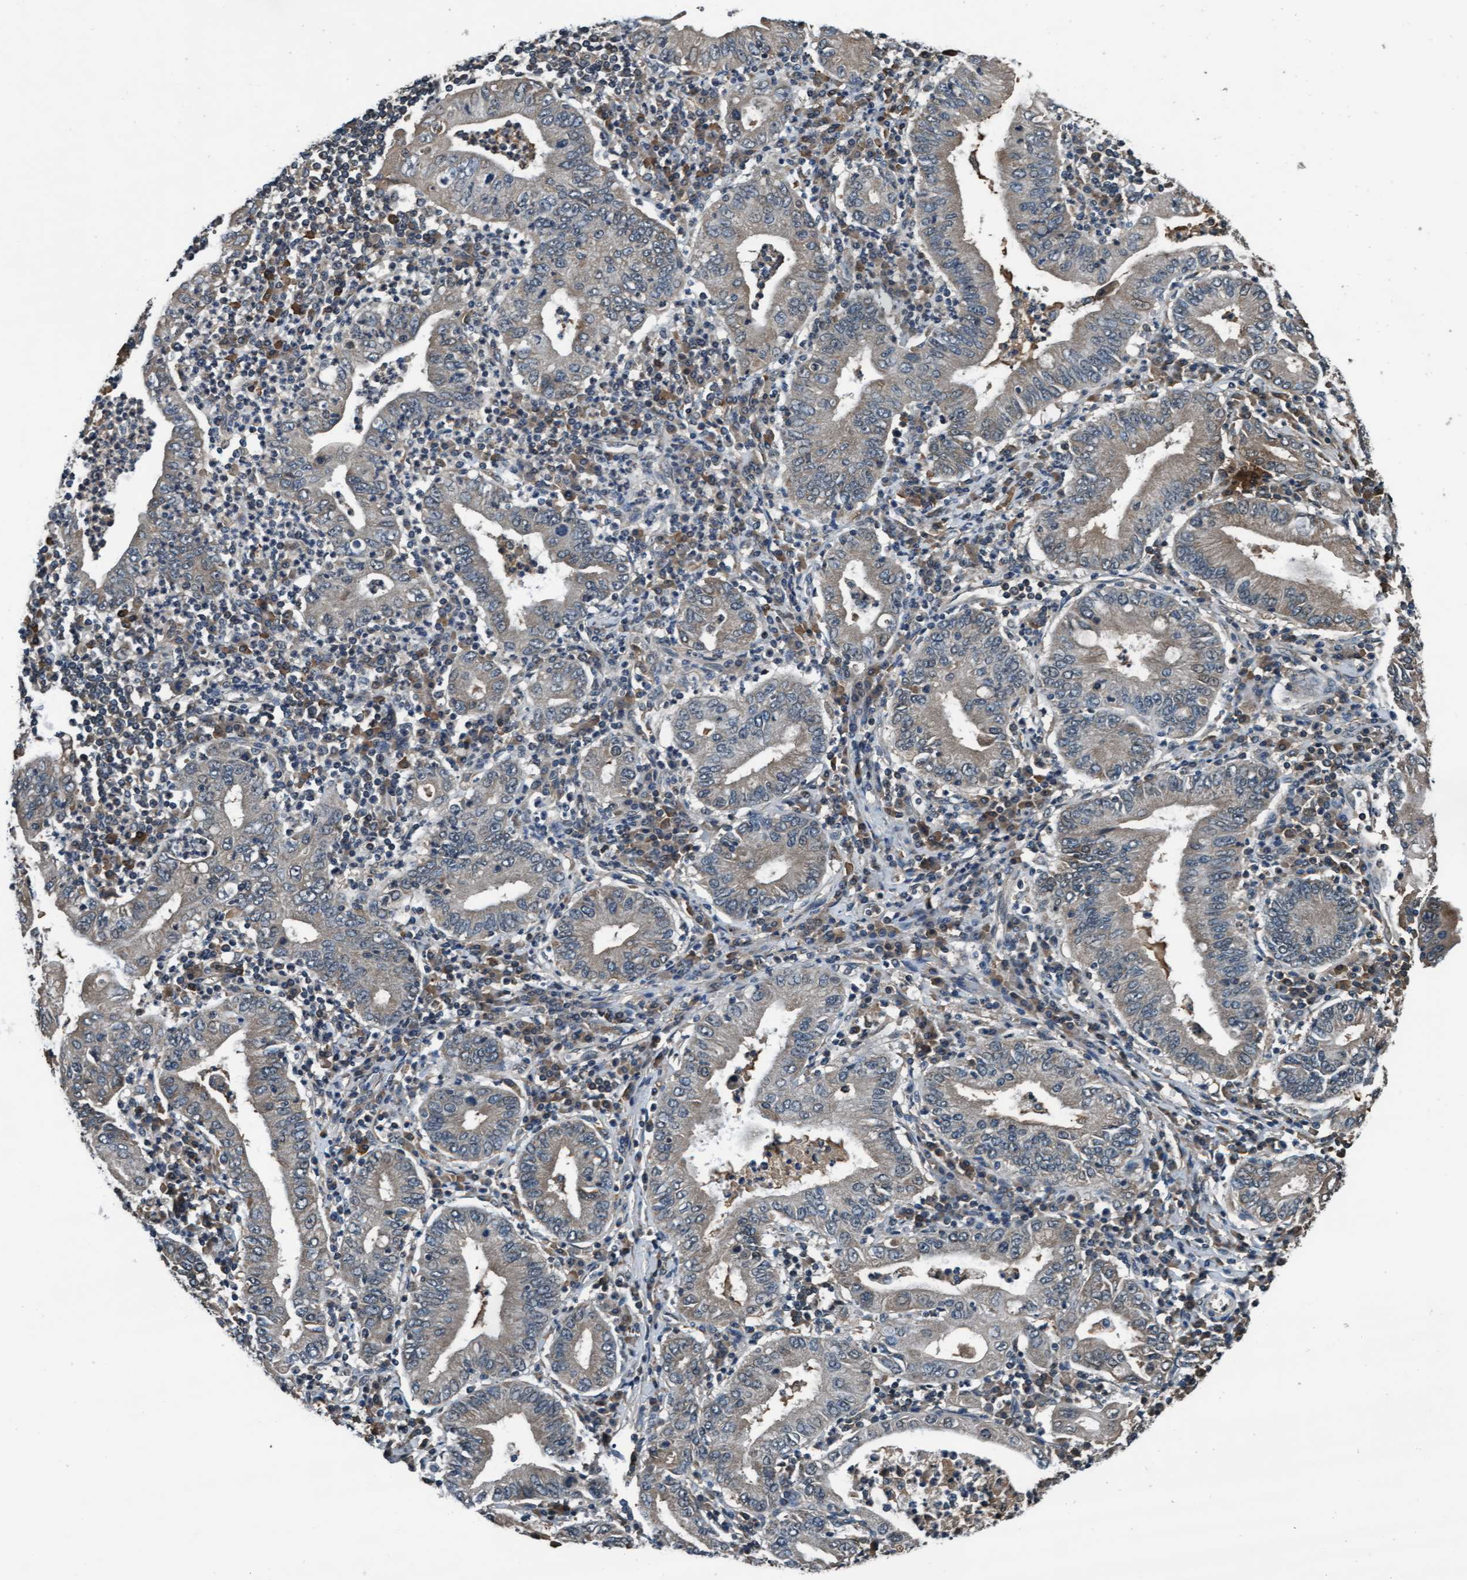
{"staining": {"intensity": "weak", "quantity": ">75%", "location": "cytoplasmic/membranous"}, "tissue": "stomach cancer", "cell_type": "Tumor cells", "image_type": "cancer", "snomed": [{"axis": "morphology", "description": "Normal tissue, NOS"}, {"axis": "morphology", "description": "Adenocarcinoma, NOS"}, {"axis": "topography", "description": "Esophagus"}, {"axis": "topography", "description": "Stomach, upper"}, {"axis": "topography", "description": "Peripheral nerve tissue"}], "caption": "An immunohistochemistry micrograph of tumor tissue is shown. Protein staining in brown shows weak cytoplasmic/membranous positivity in stomach cancer within tumor cells.", "gene": "WASF1", "patient": {"sex": "male", "age": 62}}